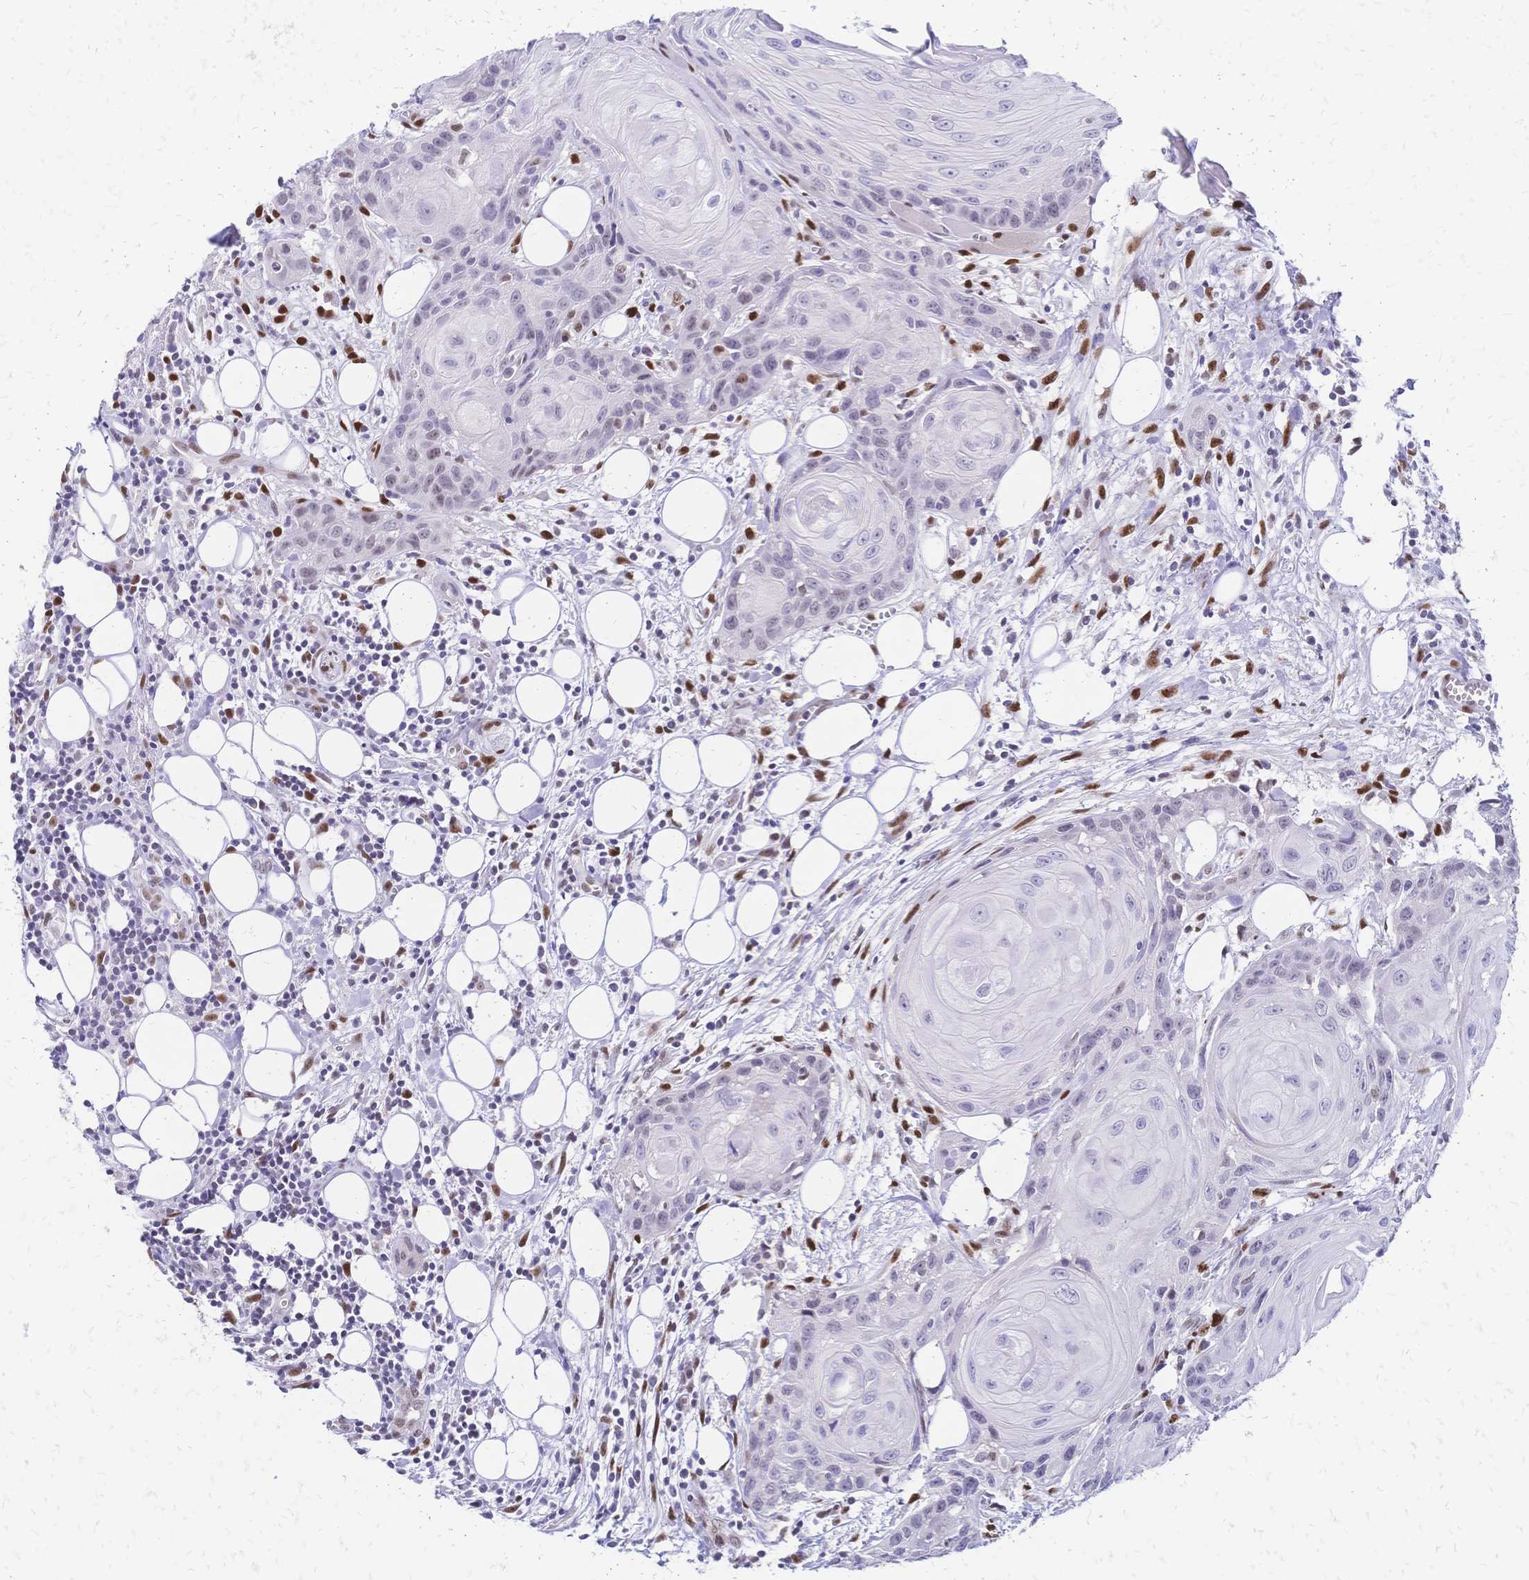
{"staining": {"intensity": "negative", "quantity": "none", "location": "none"}, "tissue": "head and neck cancer", "cell_type": "Tumor cells", "image_type": "cancer", "snomed": [{"axis": "morphology", "description": "Squamous cell carcinoma, NOS"}, {"axis": "topography", "description": "Oral tissue"}, {"axis": "topography", "description": "Head-Neck"}], "caption": "This is an immunohistochemistry micrograph of human head and neck cancer. There is no expression in tumor cells.", "gene": "NFIC", "patient": {"sex": "male", "age": 58}}